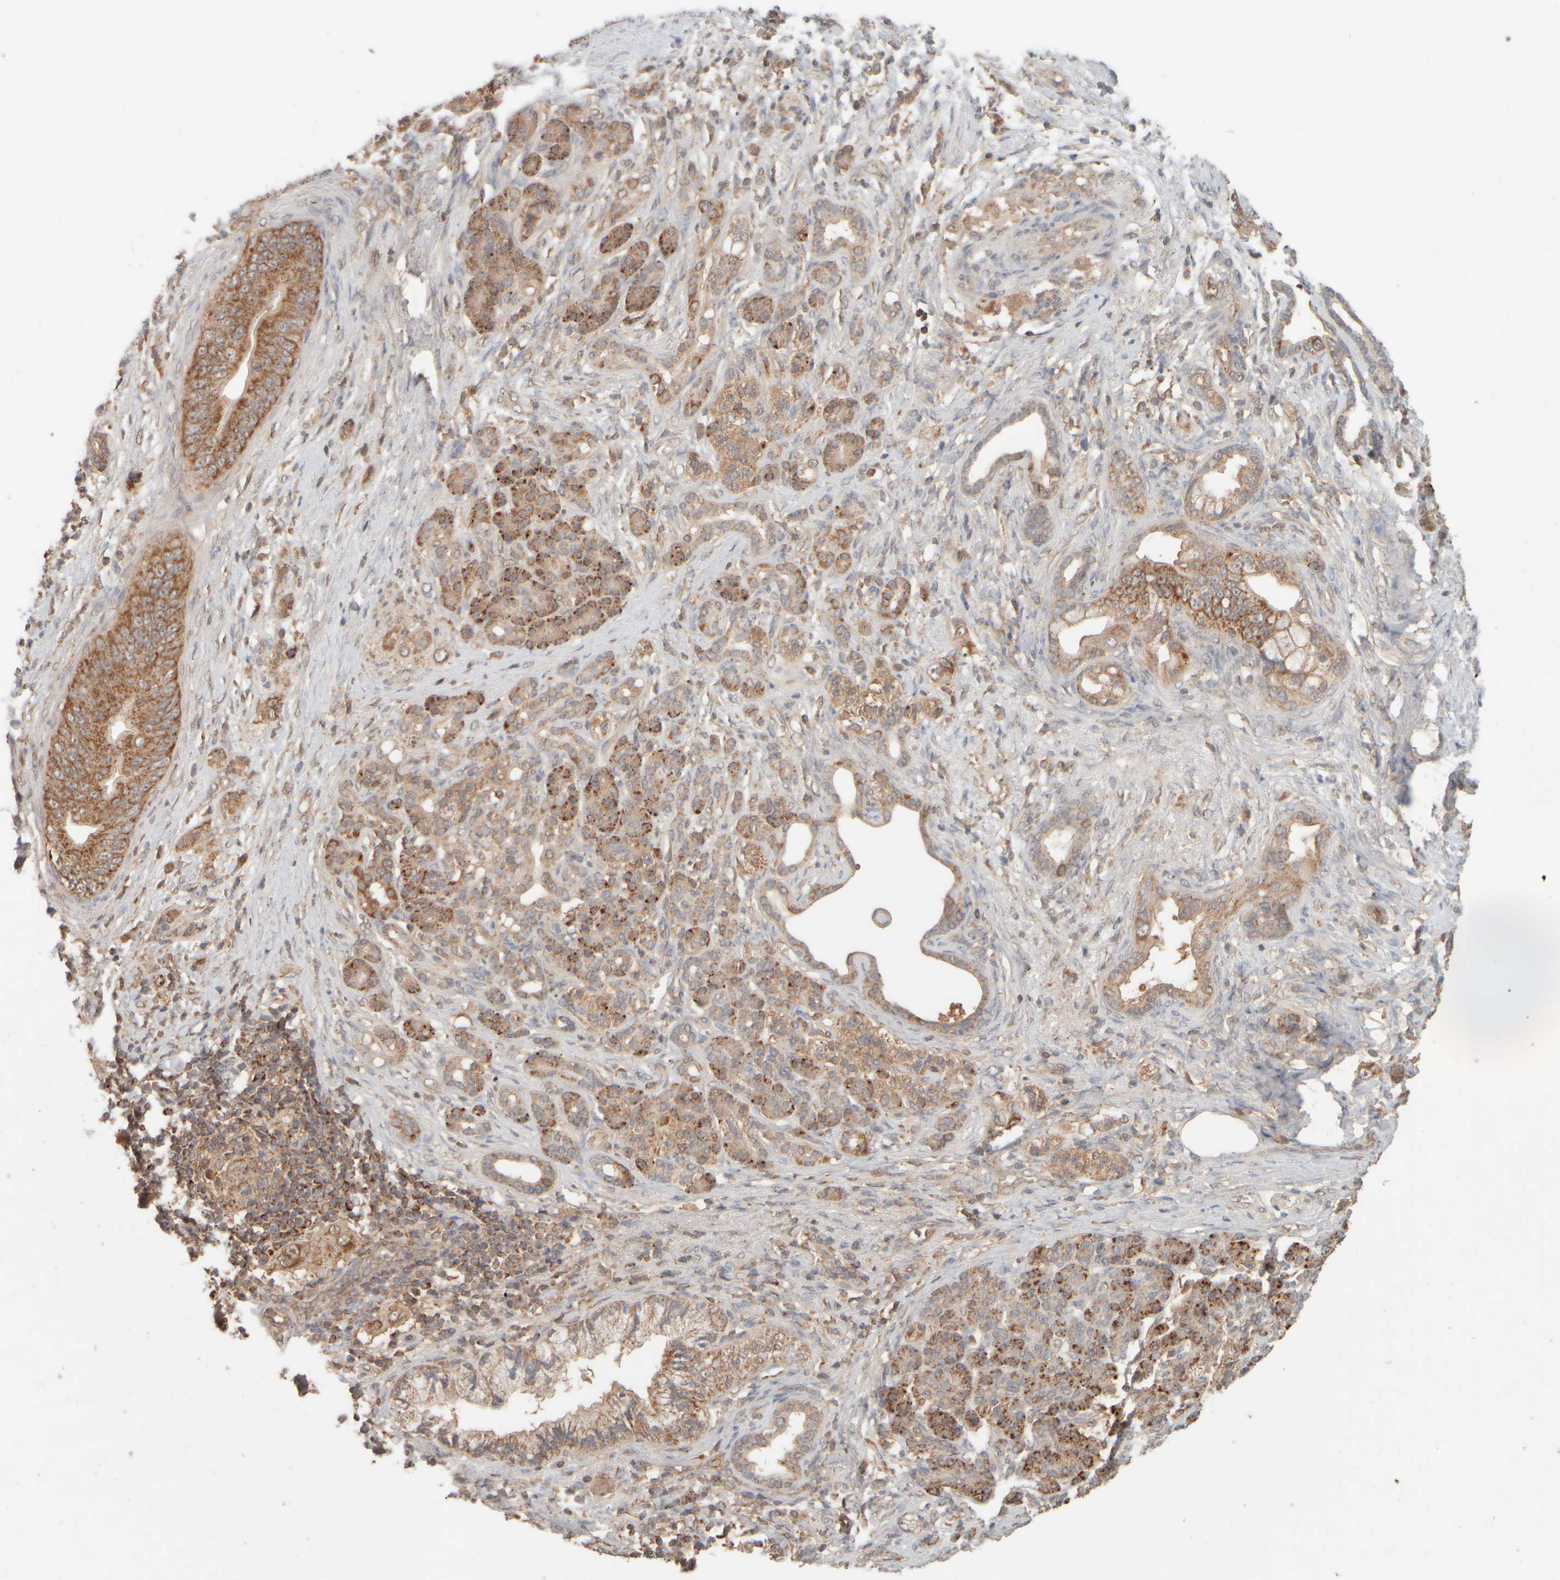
{"staining": {"intensity": "strong", "quantity": "25%-75%", "location": "cytoplasmic/membranous"}, "tissue": "pancreatic cancer", "cell_type": "Tumor cells", "image_type": "cancer", "snomed": [{"axis": "morphology", "description": "Adenocarcinoma, NOS"}, {"axis": "topography", "description": "Pancreas"}], "caption": "The image displays immunohistochemical staining of pancreatic cancer. There is strong cytoplasmic/membranous staining is seen in approximately 25%-75% of tumor cells.", "gene": "EIF2B3", "patient": {"sex": "male", "age": 59}}